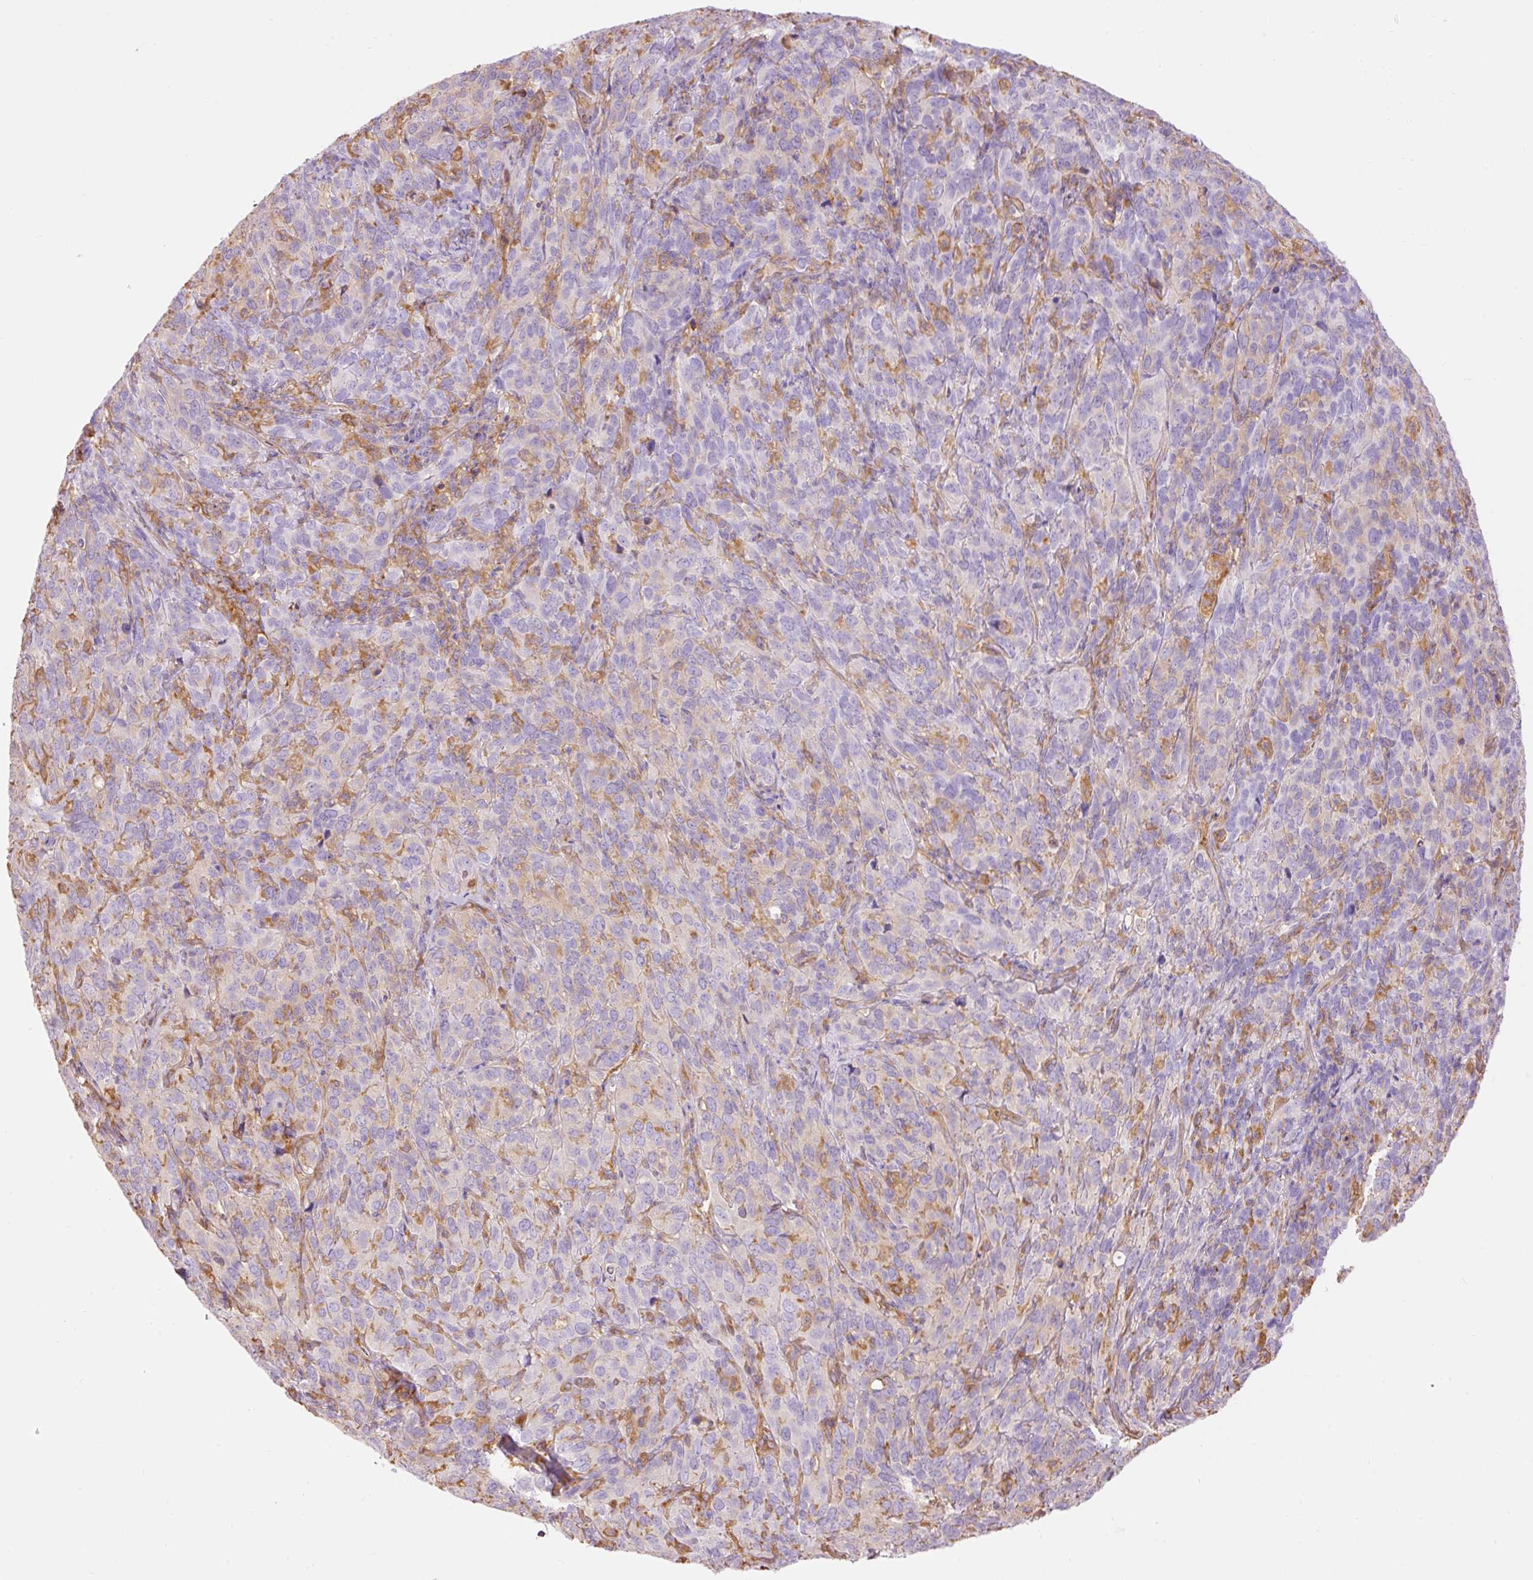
{"staining": {"intensity": "negative", "quantity": "none", "location": "none"}, "tissue": "cervical cancer", "cell_type": "Tumor cells", "image_type": "cancer", "snomed": [{"axis": "morphology", "description": "Normal tissue, NOS"}, {"axis": "morphology", "description": "Squamous cell carcinoma, NOS"}, {"axis": "topography", "description": "Cervix"}], "caption": "A high-resolution micrograph shows immunohistochemistry staining of cervical squamous cell carcinoma, which shows no significant expression in tumor cells. (DAB (3,3'-diaminobenzidine) immunohistochemistry (IHC), high magnification).", "gene": "IL10RB", "patient": {"sex": "female", "age": 51}}